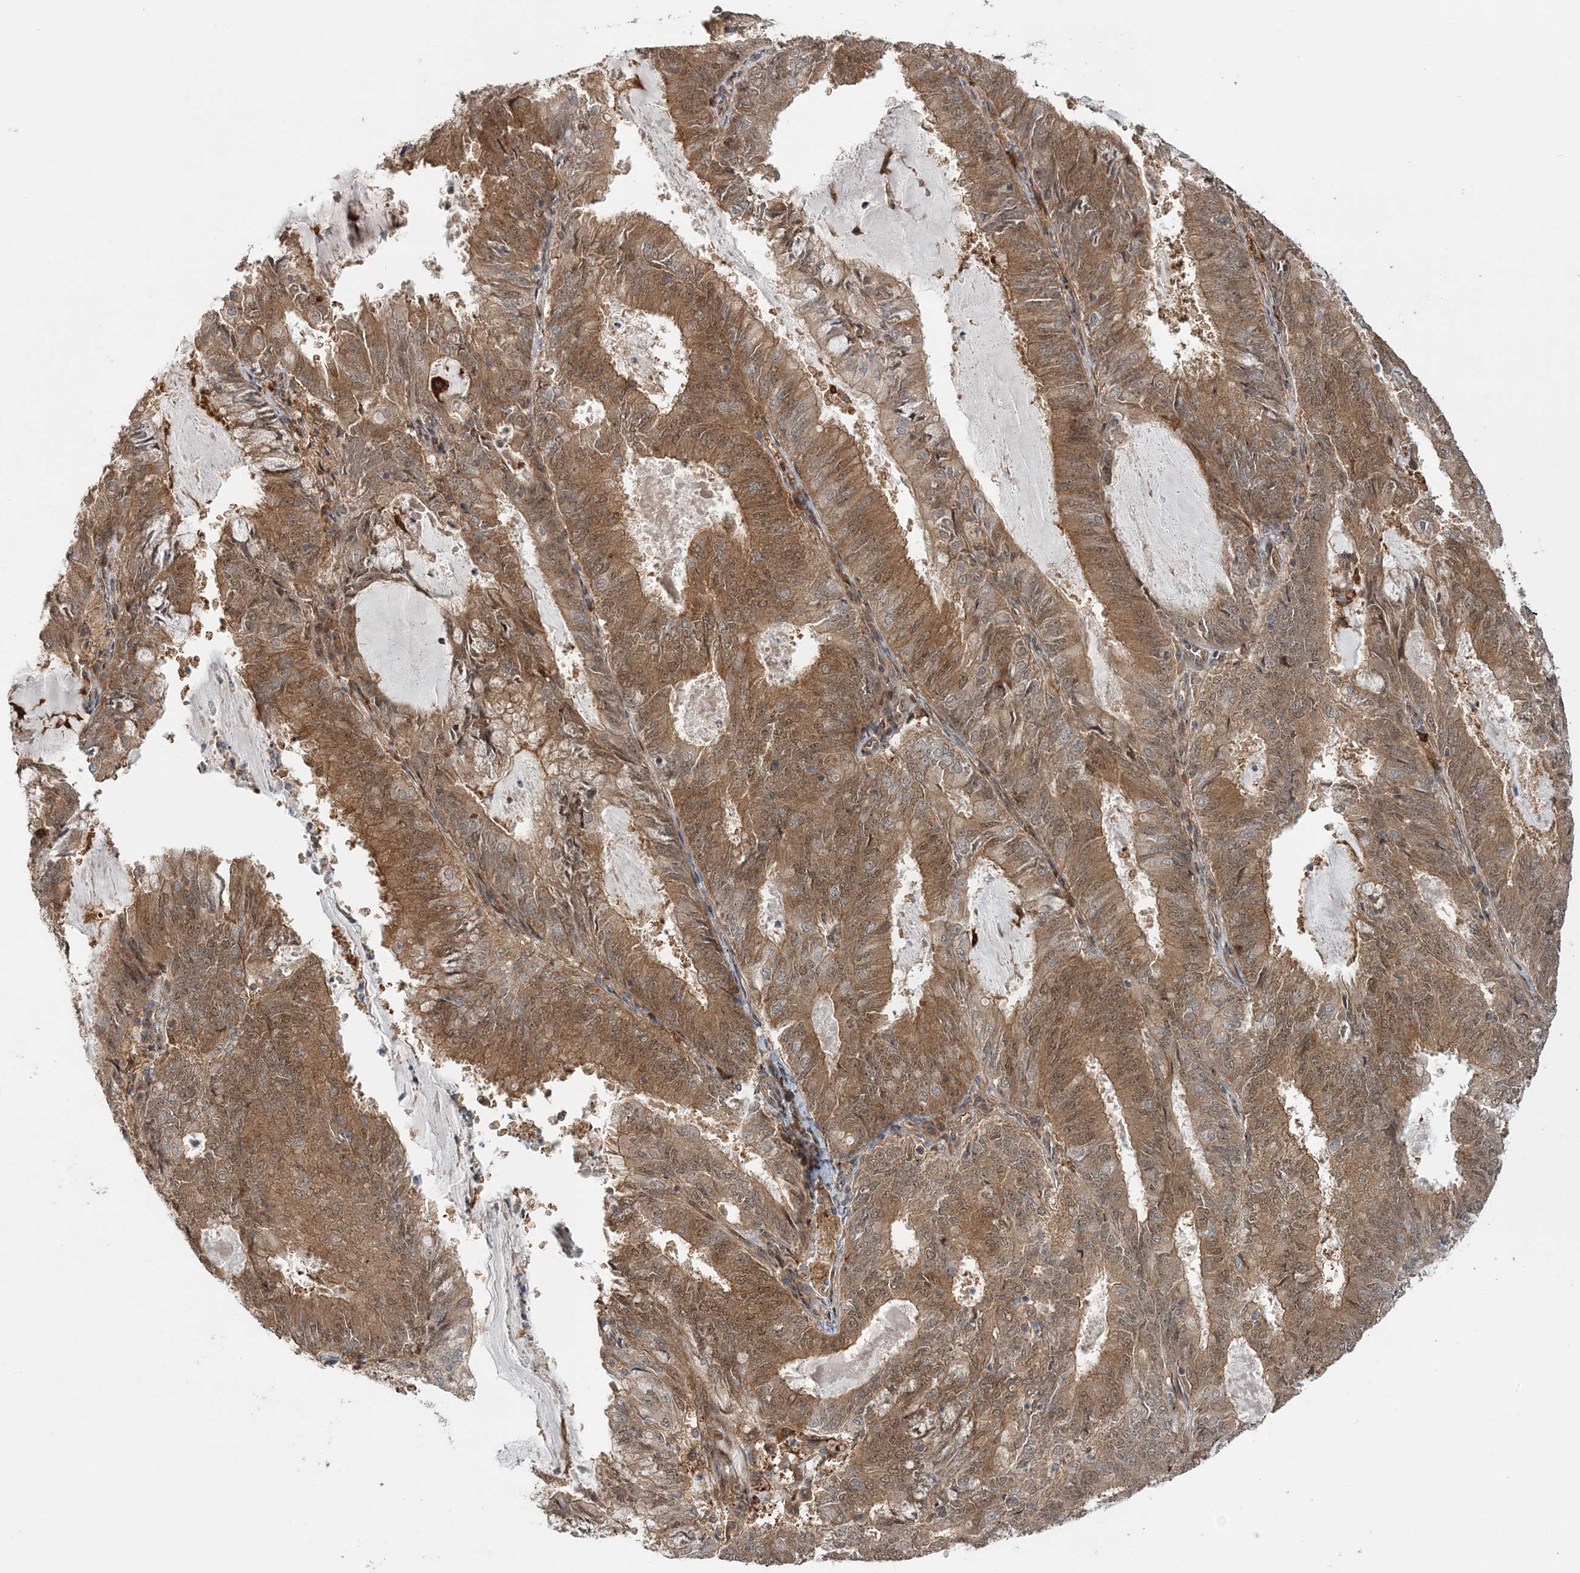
{"staining": {"intensity": "moderate", "quantity": ">75%", "location": "cytoplasmic/membranous,nuclear"}, "tissue": "endometrial cancer", "cell_type": "Tumor cells", "image_type": "cancer", "snomed": [{"axis": "morphology", "description": "Adenocarcinoma, NOS"}, {"axis": "topography", "description": "Endometrium"}], "caption": "Endometrial cancer (adenocarcinoma) stained with DAB immunohistochemistry exhibits medium levels of moderate cytoplasmic/membranous and nuclear staining in approximately >75% of tumor cells.", "gene": "UBTD2", "patient": {"sex": "female", "age": 57}}